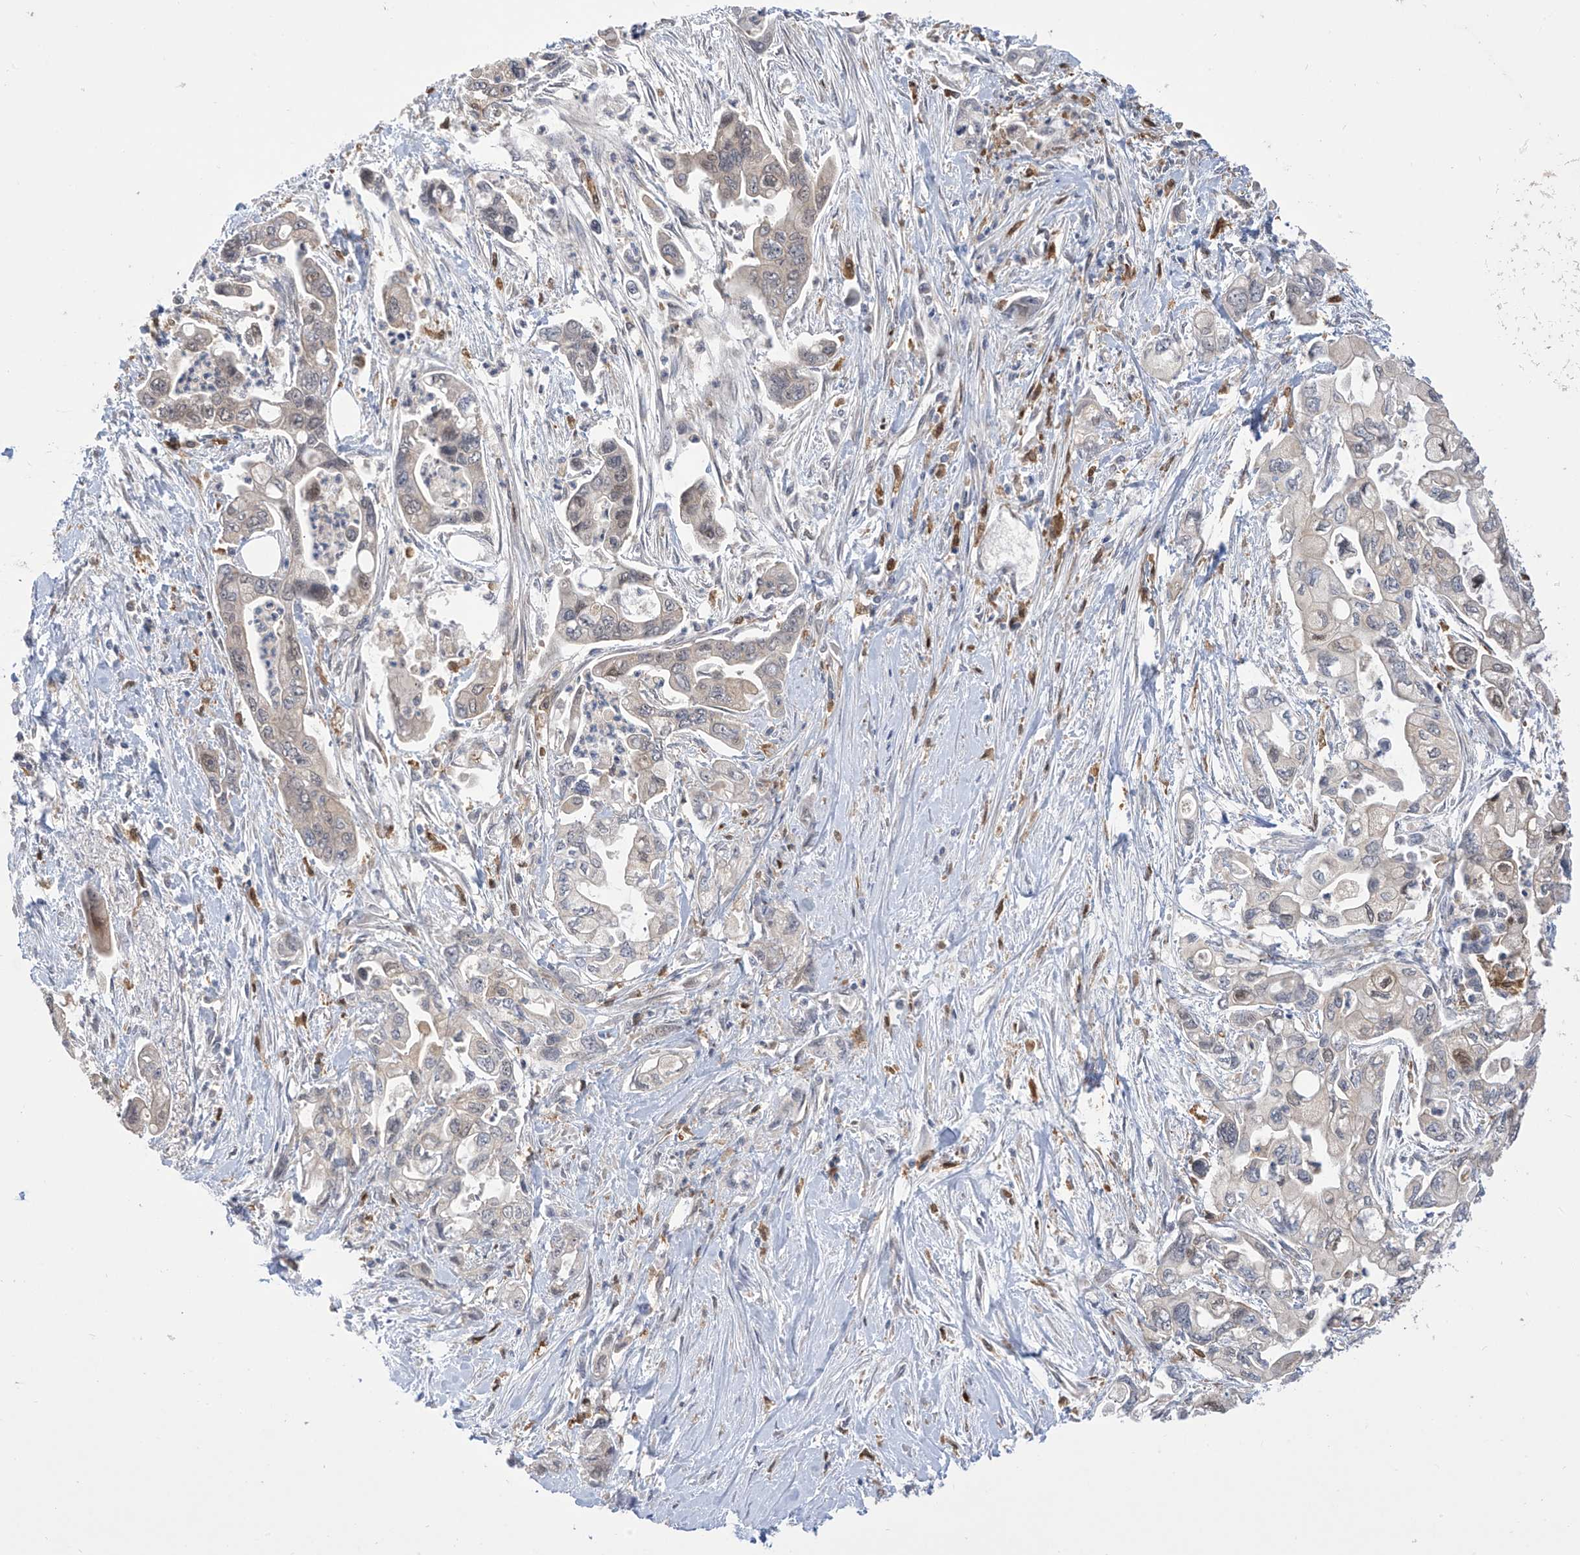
{"staining": {"intensity": "moderate", "quantity": "<25%", "location": "cytoplasmic/membranous,nuclear"}, "tissue": "pancreatic cancer", "cell_type": "Tumor cells", "image_type": "cancer", "snomed": [{"axis": "morphology", "description": "Adenocarcinoma, NOS"}, {"axis": "topography", "description": "Pancreas"}], "caption": "IHC staining of pancreatic cancer, which reveals low levels of moderate cytoplasmic/membranous and nuclear staining in approximately <25% of tumor cells indicating moderate cytoplasmic/membranous and nuclear protein staining. The staining was performed using DAB (3,3'-diaminobenzidine) (brown) for protein detection and nuclei were counterstained in hematoxylin (blue).", "gene": "IDH1", "patient": {"sex": "male", "age": 70}}